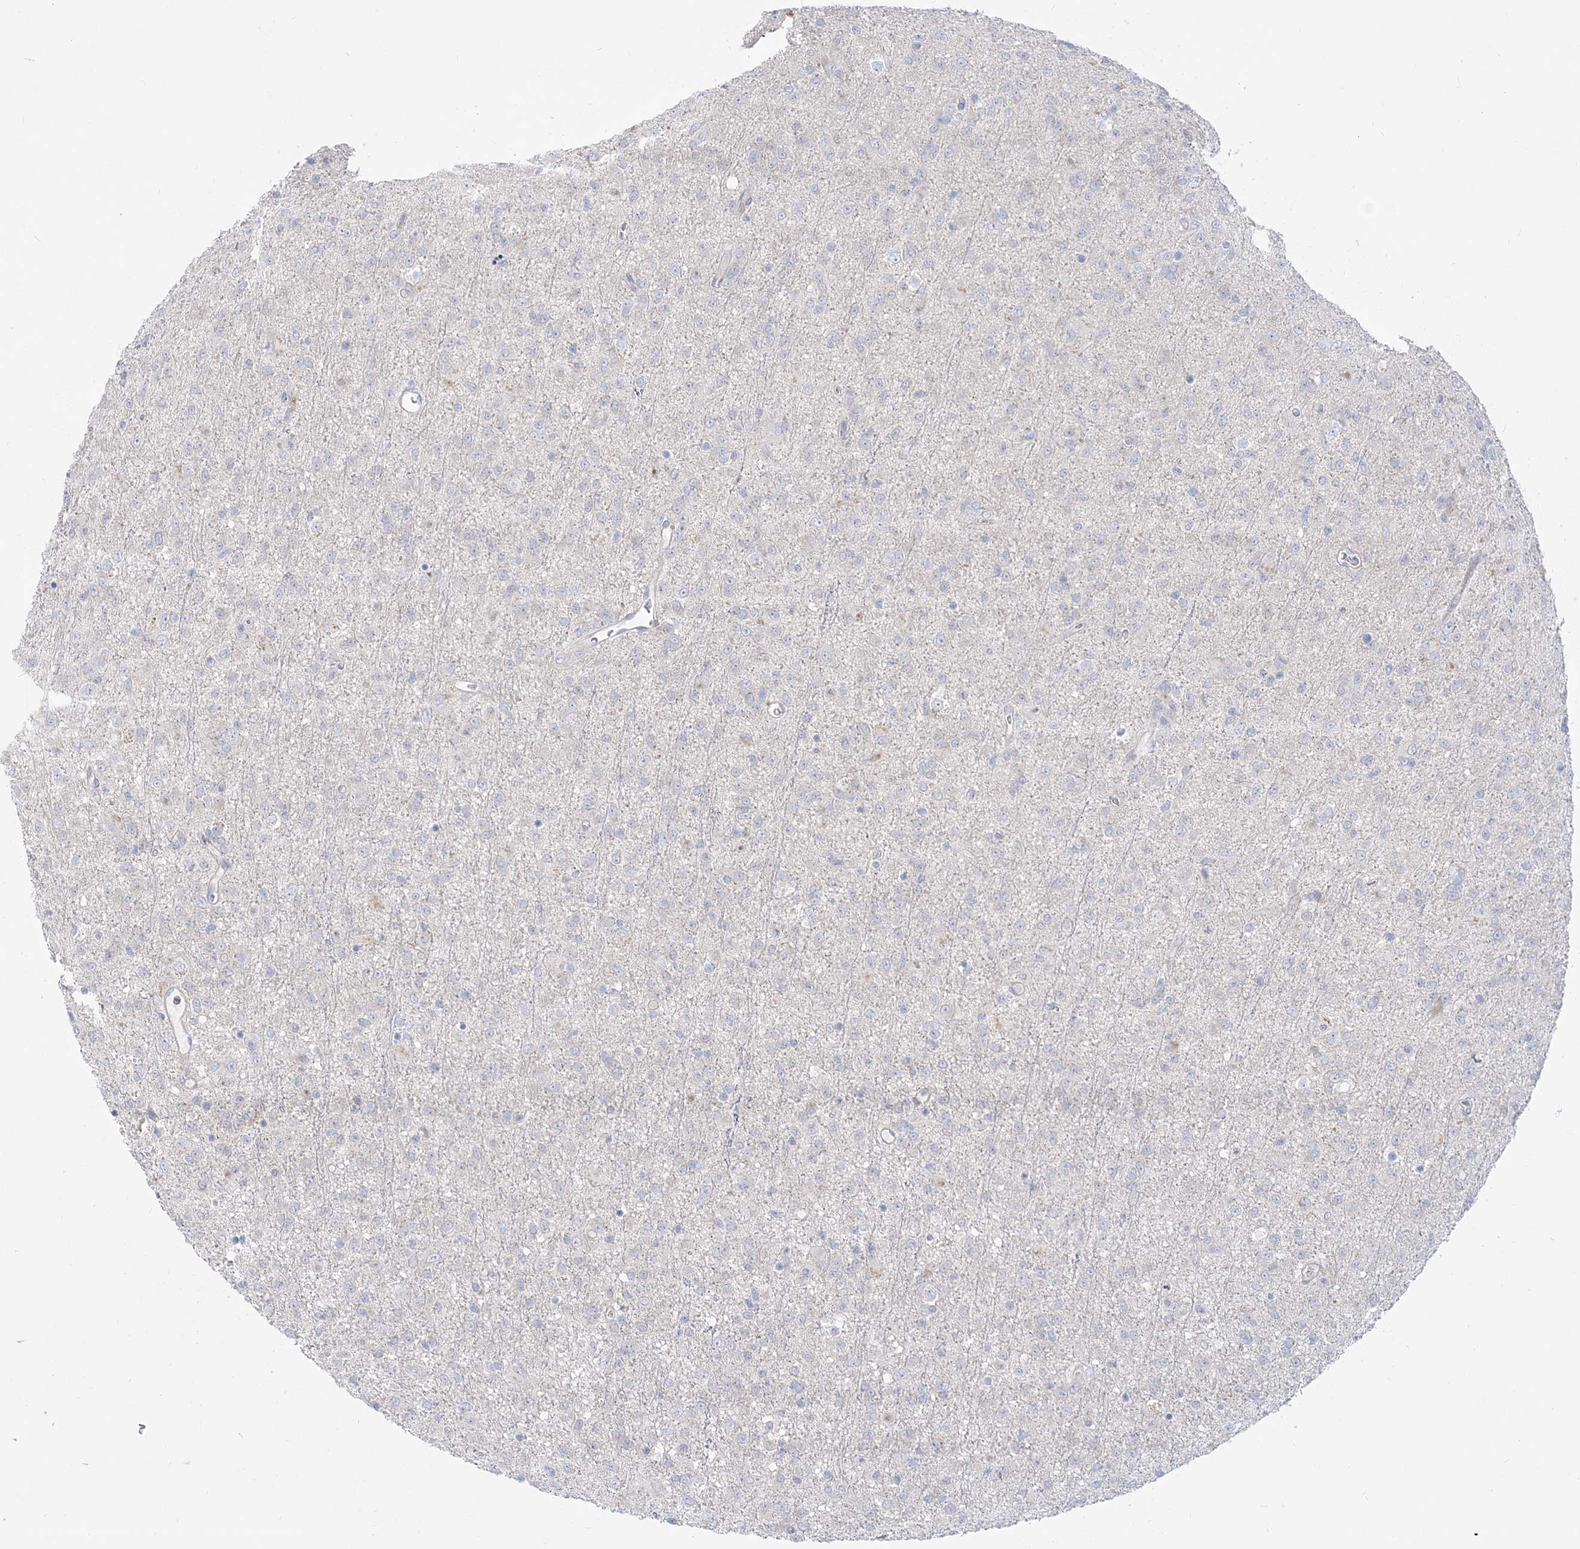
{"staining": {"intensity": "negative", "quantity": "none", "location": "none"}, "tissue": "glioma", "cell_type": "Tumor cells", "image_type": "cancer", "snomed": [{"axis": "morphology", "description": "Glioma, malignant, Low grade"}, {"axis": "topography", "description": "Brain"}], "caption": "The IHC image has no significant staining in tumor cells of glioma tissue.", "gene": "GPAT2", "patient": {"sex": "male", "age": 65}}